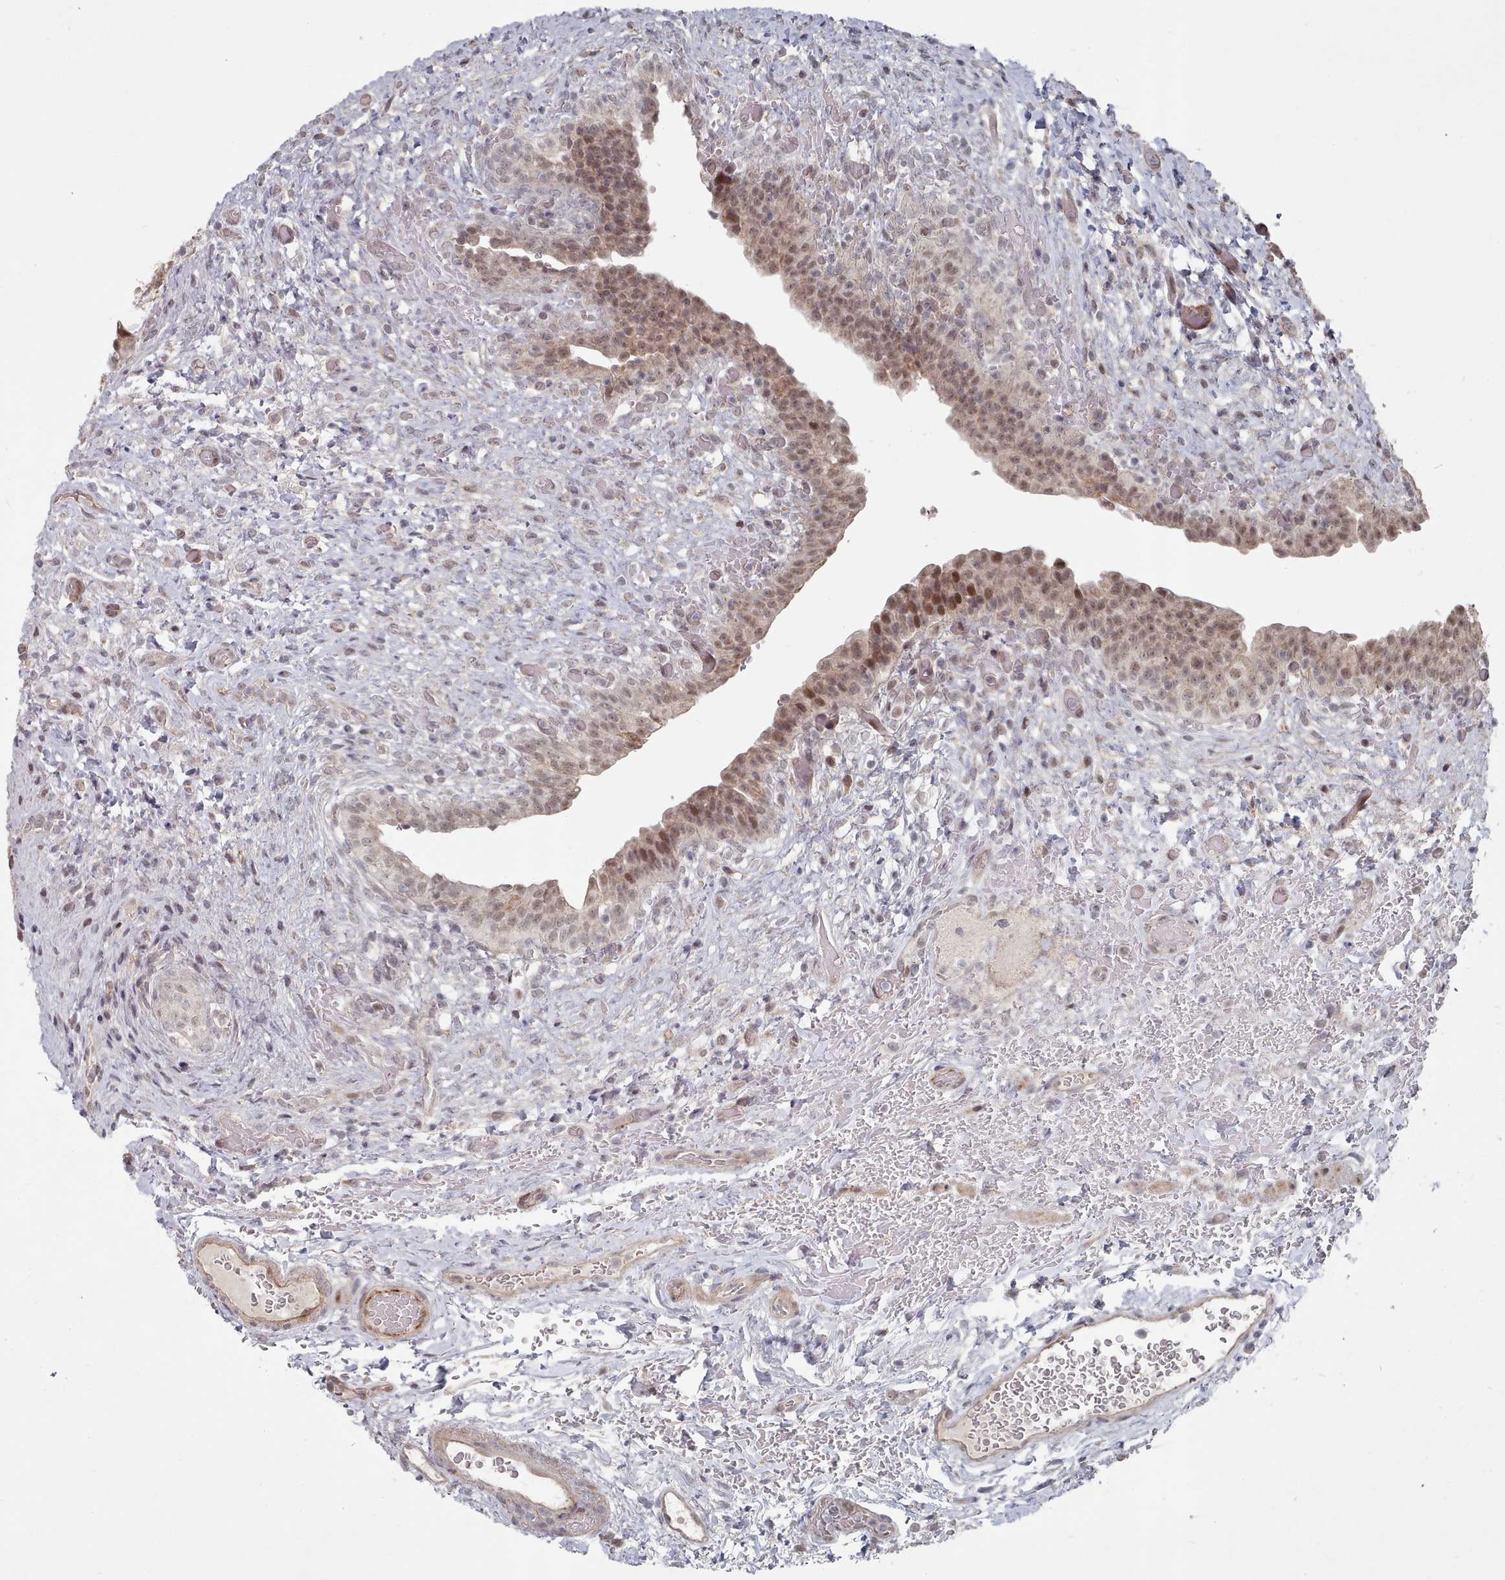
{"staining": {"intensity": "moderate", "quantity": ">75%", "location": "cytoplasmic/membranous,nuclear"}, "tissue": "urinary bladder", "cell_type": "Urothelial cells", "image_type": "normal", "snomed": [{"axis": "morphology", "description": "Normal tissue, NOS"}, {"axis": "topography", "description": "Urinary bladder"}], "caption": "The immunohistochemical stain shows moderate cytoplasmic/membranous,nuclear expression in urothelial cells of benign urinary bladder. (IHC, brightfield microscopy, high magnification).", "gene": "CPSF4", "patient": {"sex": "male", "age": 69}}